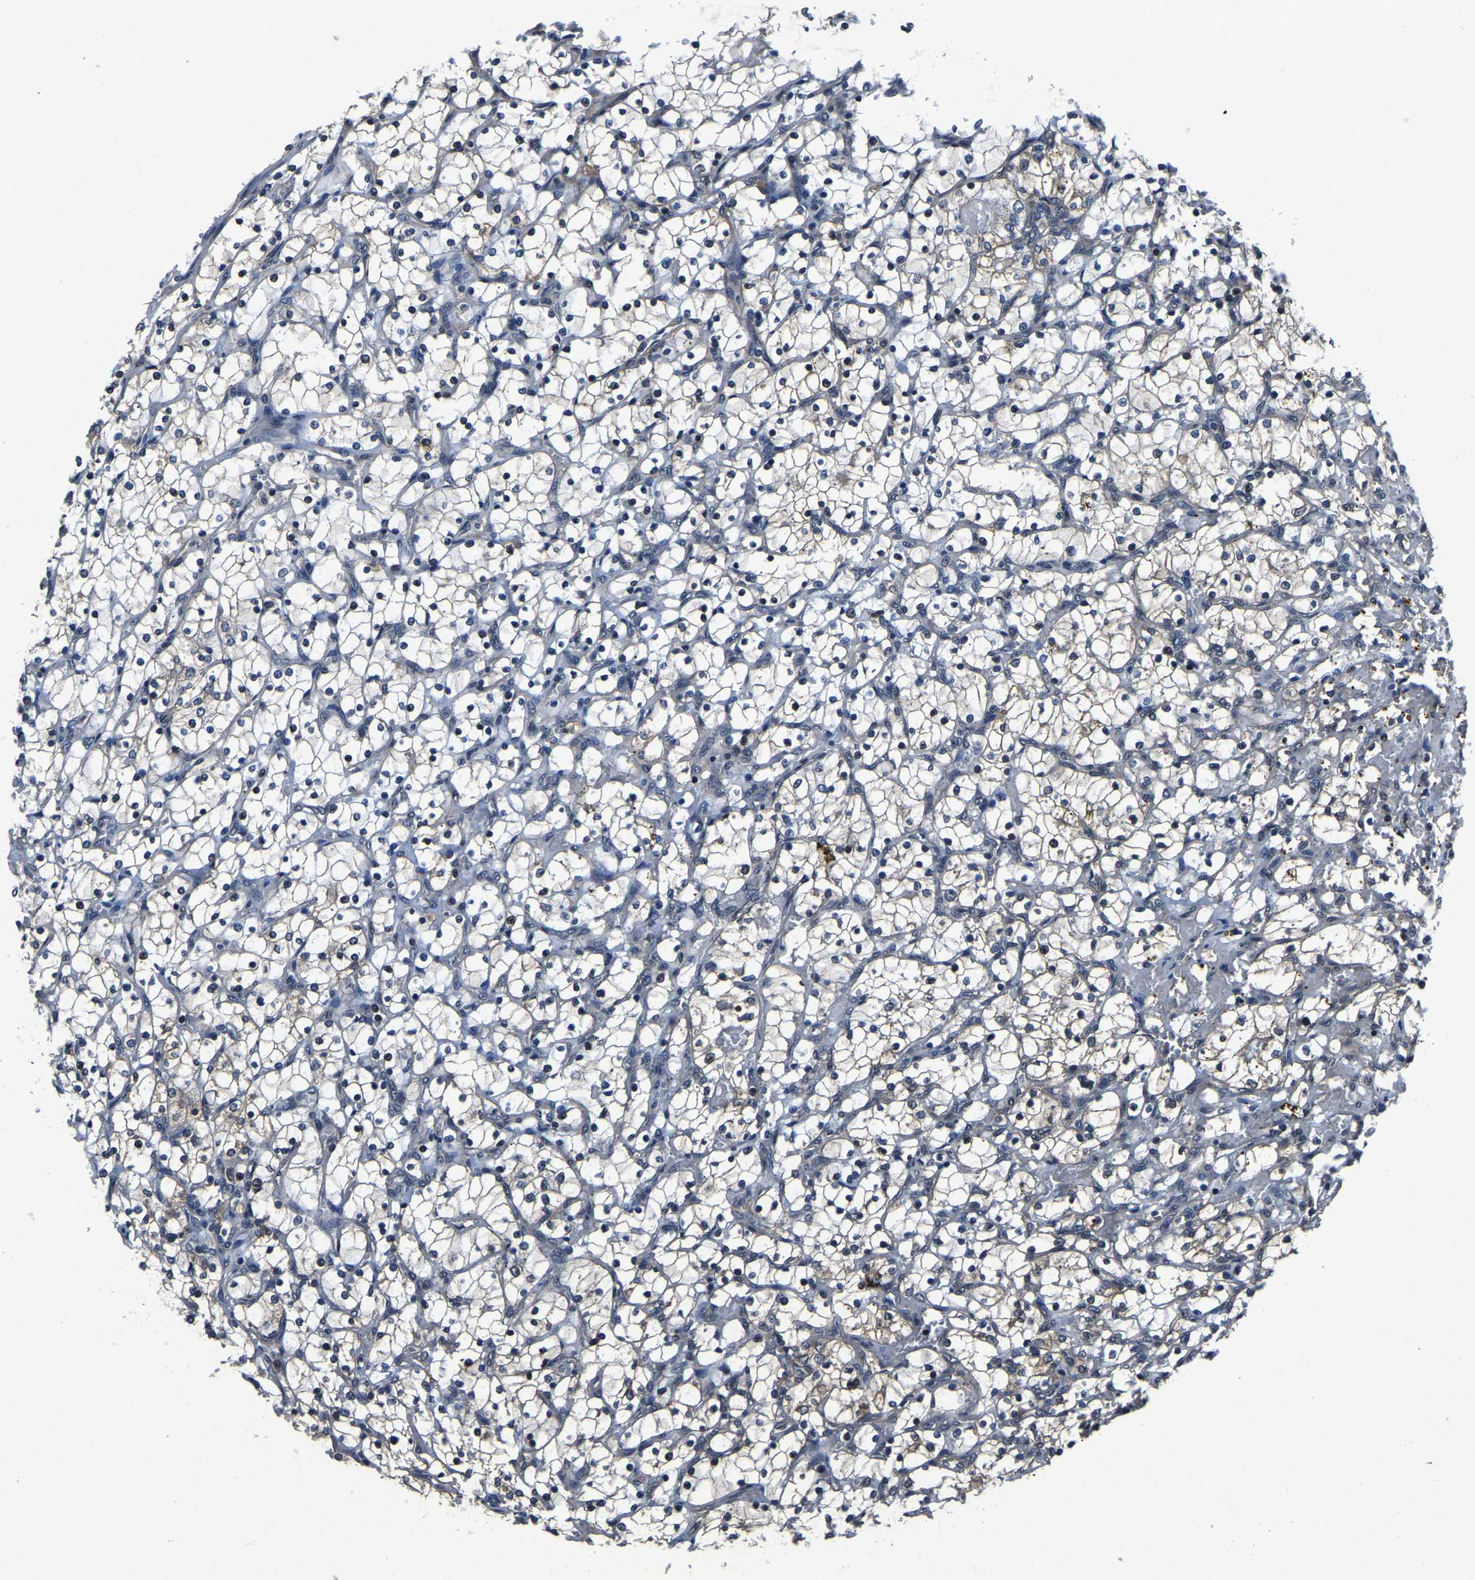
{"staining": {"intensity": "negative", "quantity": "none", "location": "none"}, "tissue": "renal cancer", "cell_type": "Tumor cells", "image_type": "cancer", "snomed": [{"axis": "morphology", "description": "Adenocarcinoma, NOS"}, {"axis": "topography", "description": "Kidney"}], "caption": "Immunohistochemical staining of renal cancer demonstrates no significant expression in tumor cells.", "gene": "ANKIB1", "patient": {"sex": "female", "age": 69}}